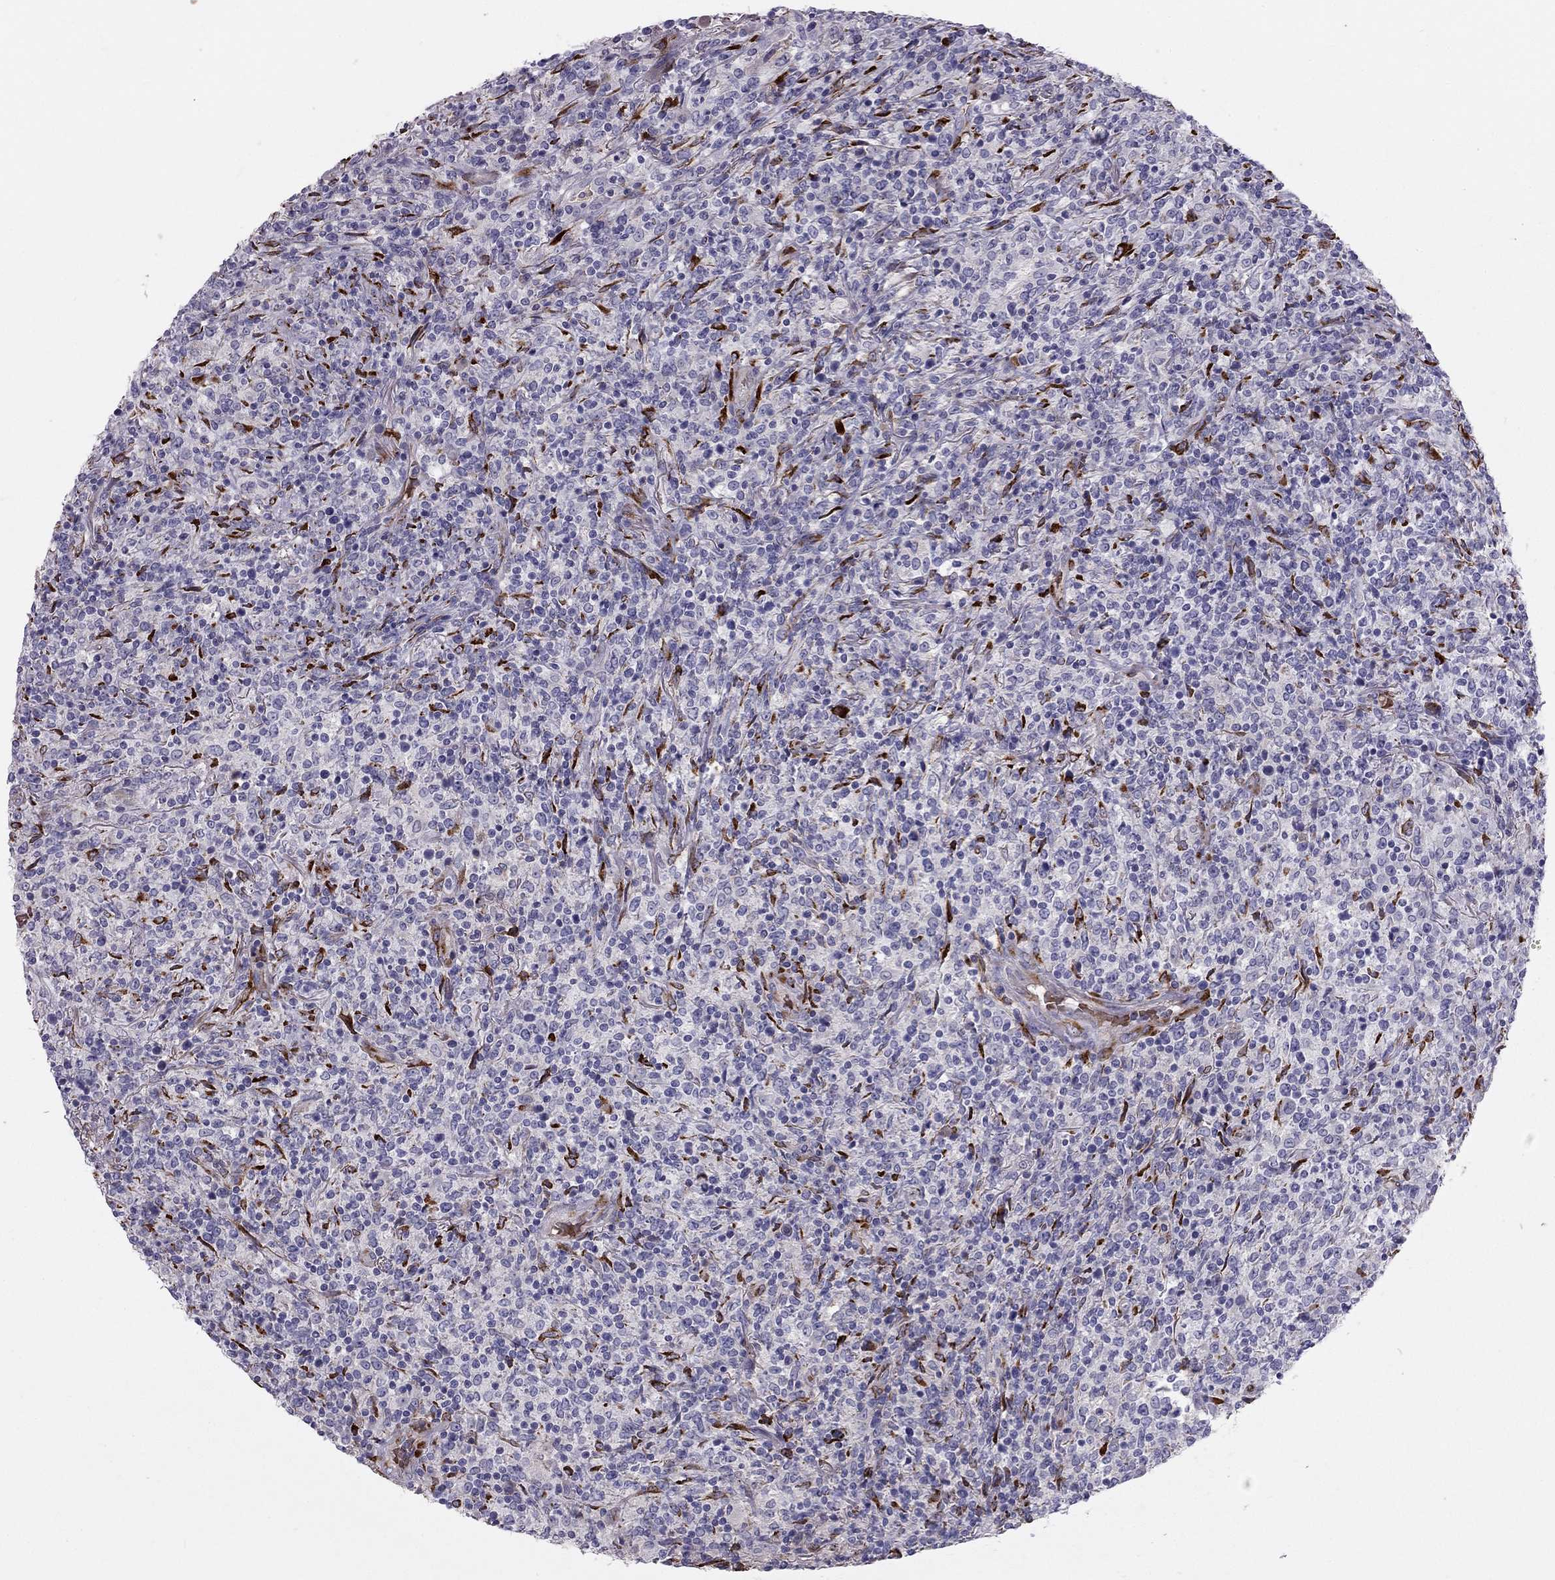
{"staining": {"intensity": "negative", "quantity": "none", "location": "none"}, "tissue": "lymphoma", "cell_type": "Tumor cells", "image_type": "cancer", "snomed": [{"axis": "morphology", "description": "Malignant lymphoma, non-Hodgkin's type, High grade"}, {"axis": "topography", "description": "Lung"}], "caption": "A histopathology image of lymphoma stained for a protein shows no brown staining in tumor cells. (Brightfield microscopy of DAB IHC at high magnification).", "gene": "RHD", "patient": {"sex": "male", "age": 79}}